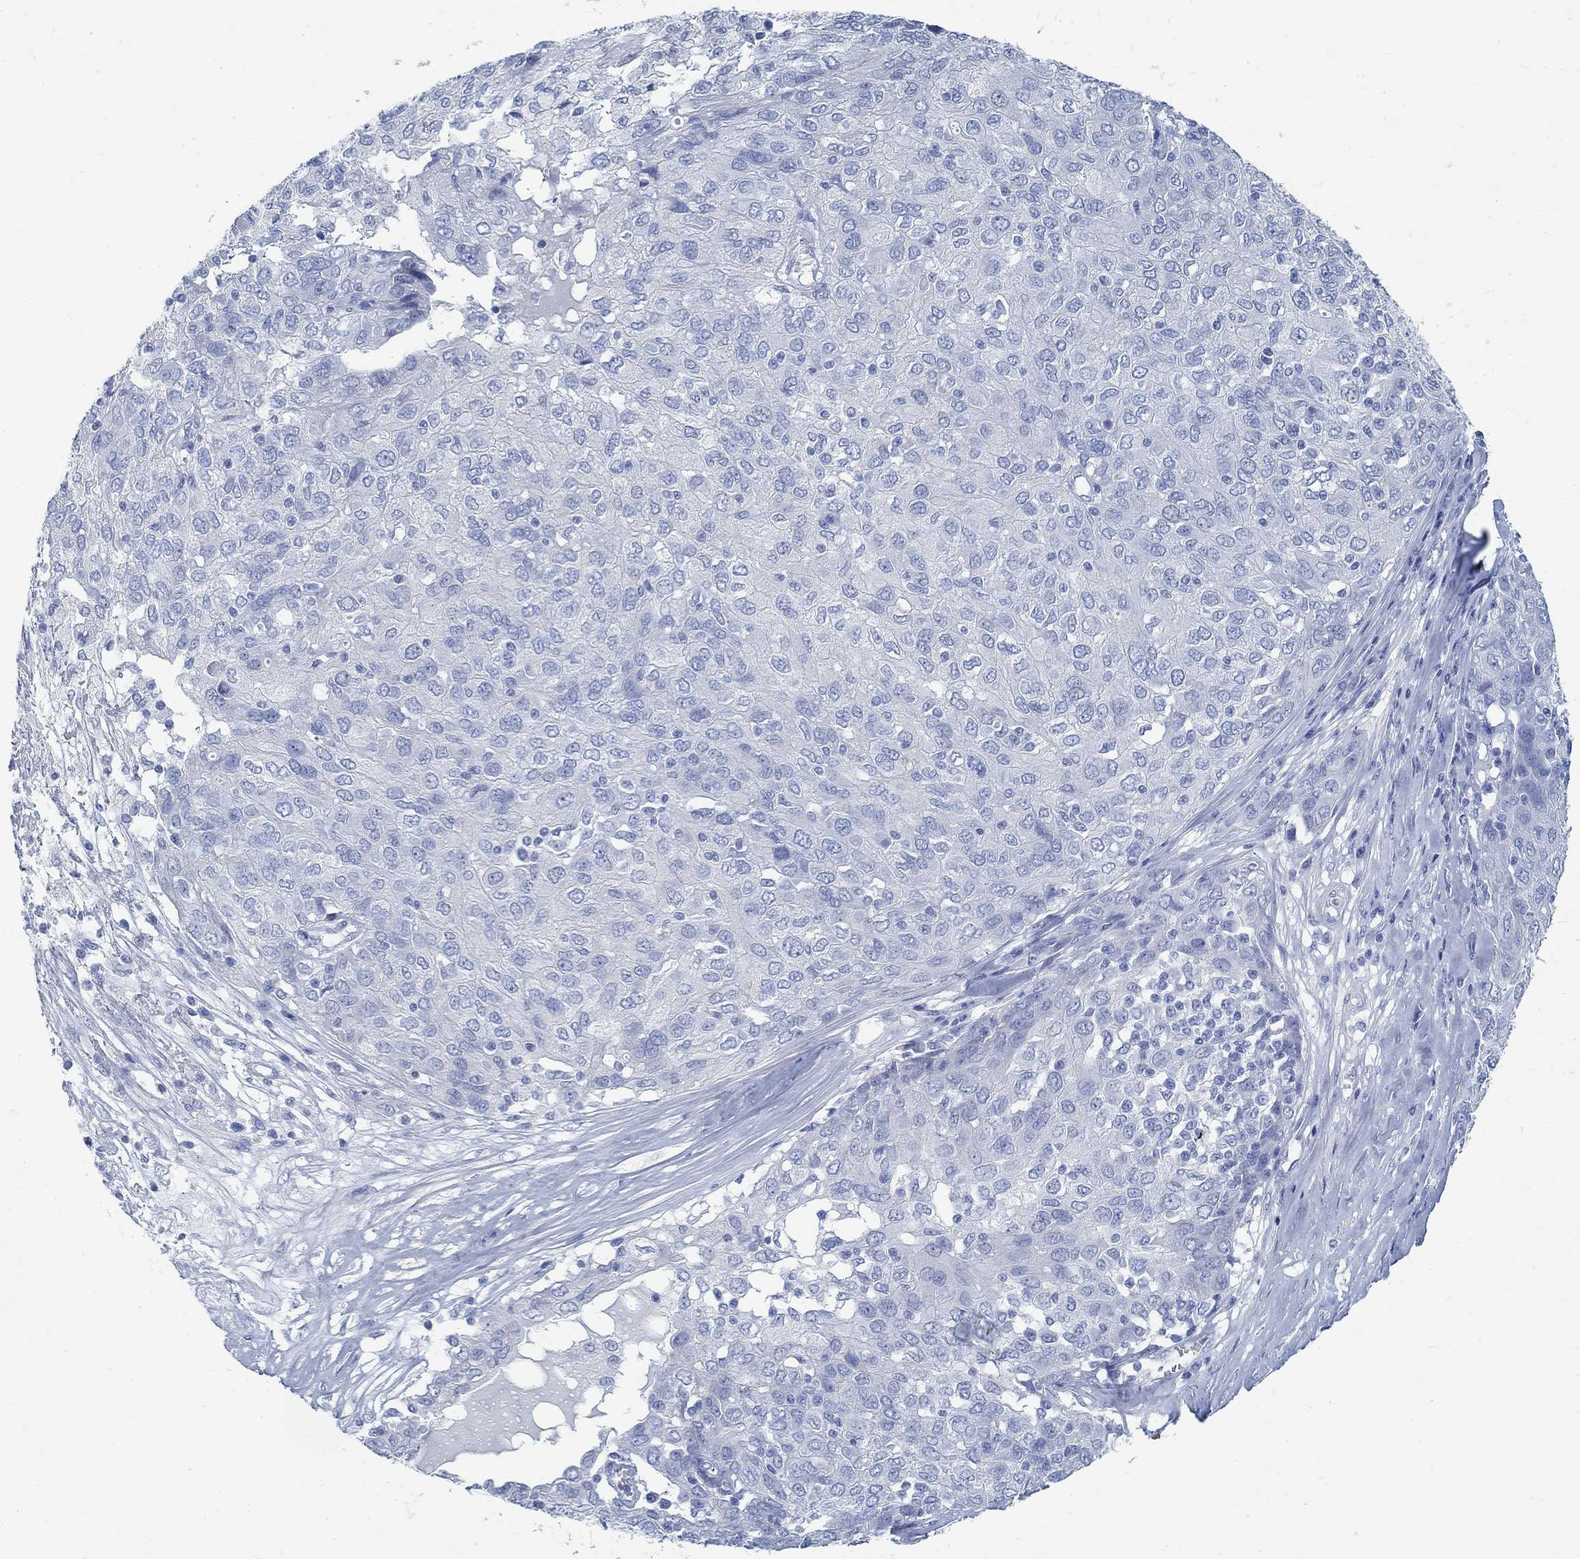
{"staining": {"intensity": "negative", "quantity": "none", "location": "none"}, "tissue": "ovarian cancer", "cell_type": "Tumor cells", "image_type": "cancer", "snomed": [{"axis": "morphology", "description": "Carcinoma, endometroid"}, {"axis": "topography", "description": "Ovary"}], "caption": "Immunohistochemistry (IHC) of ovarian endometroid carcinoma shows no expression in tumor cells. (DAB (3,3'-diaminobenzidine) immunohistochemistry (IHC), high magnification).", "gene": "RBM20", "patient": {"sex": "female", "age": 50}}